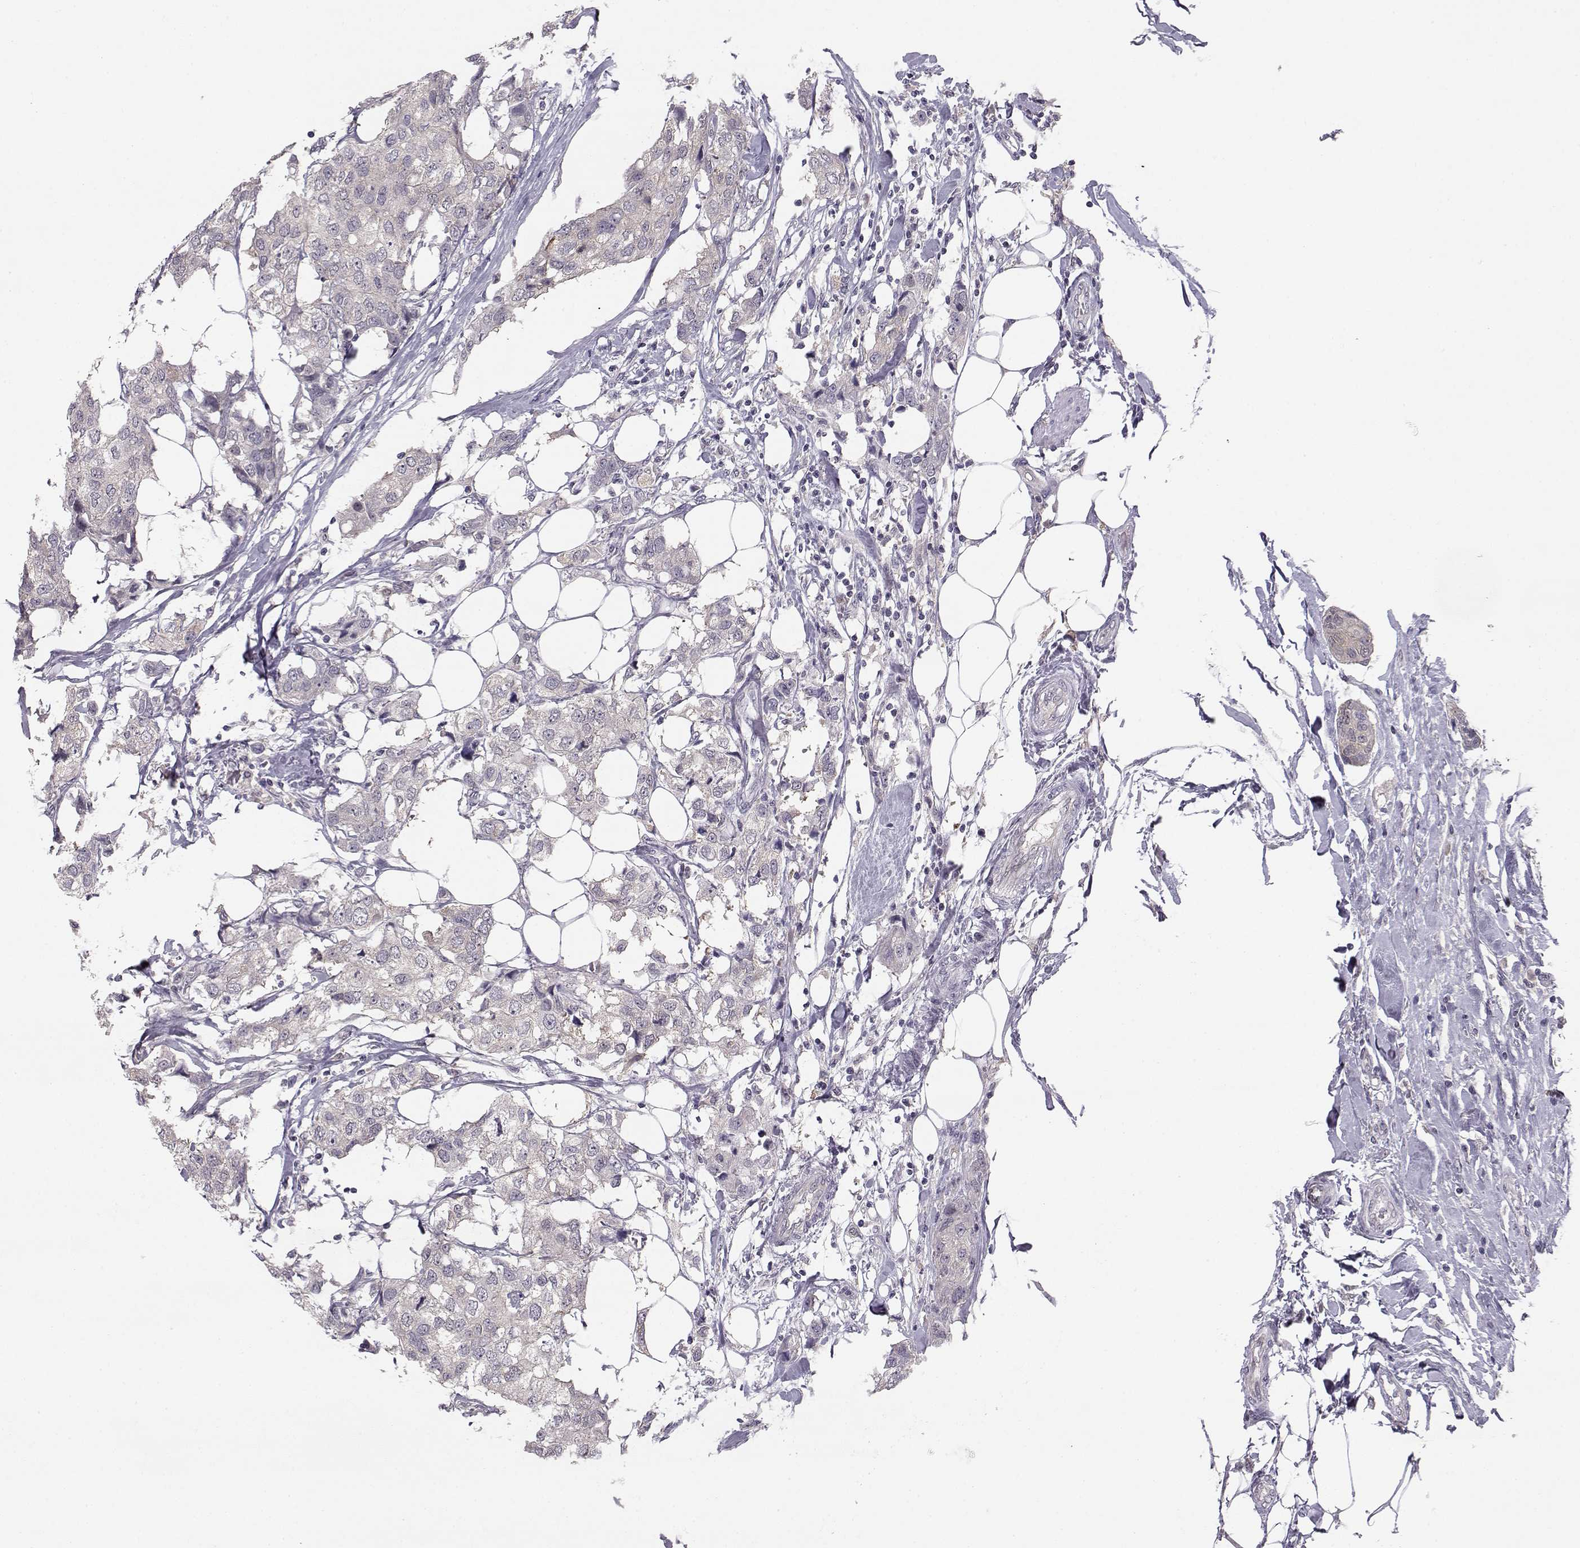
{"staining": {"intensity": "weak", "quantity": "<25%", "location": "cytoplasmic/membranous"}, "tissue": "breast cancer", "cell_type": "Tumor cells", "image_type": "cancer", "snomed": [{"axis": "morphology", "description": "Duct carcinoma"}, {"axis": "topography", "description": "Breast"}], "caption": "IHC histopathology image of neoplastic tissue: human invasive ductal carcinoma (breast) stained with DAB demonstrates no significant protein staining in tumor cells.", "gene": "KIF13B", "patient": {"sex": "female", "age": 80}}